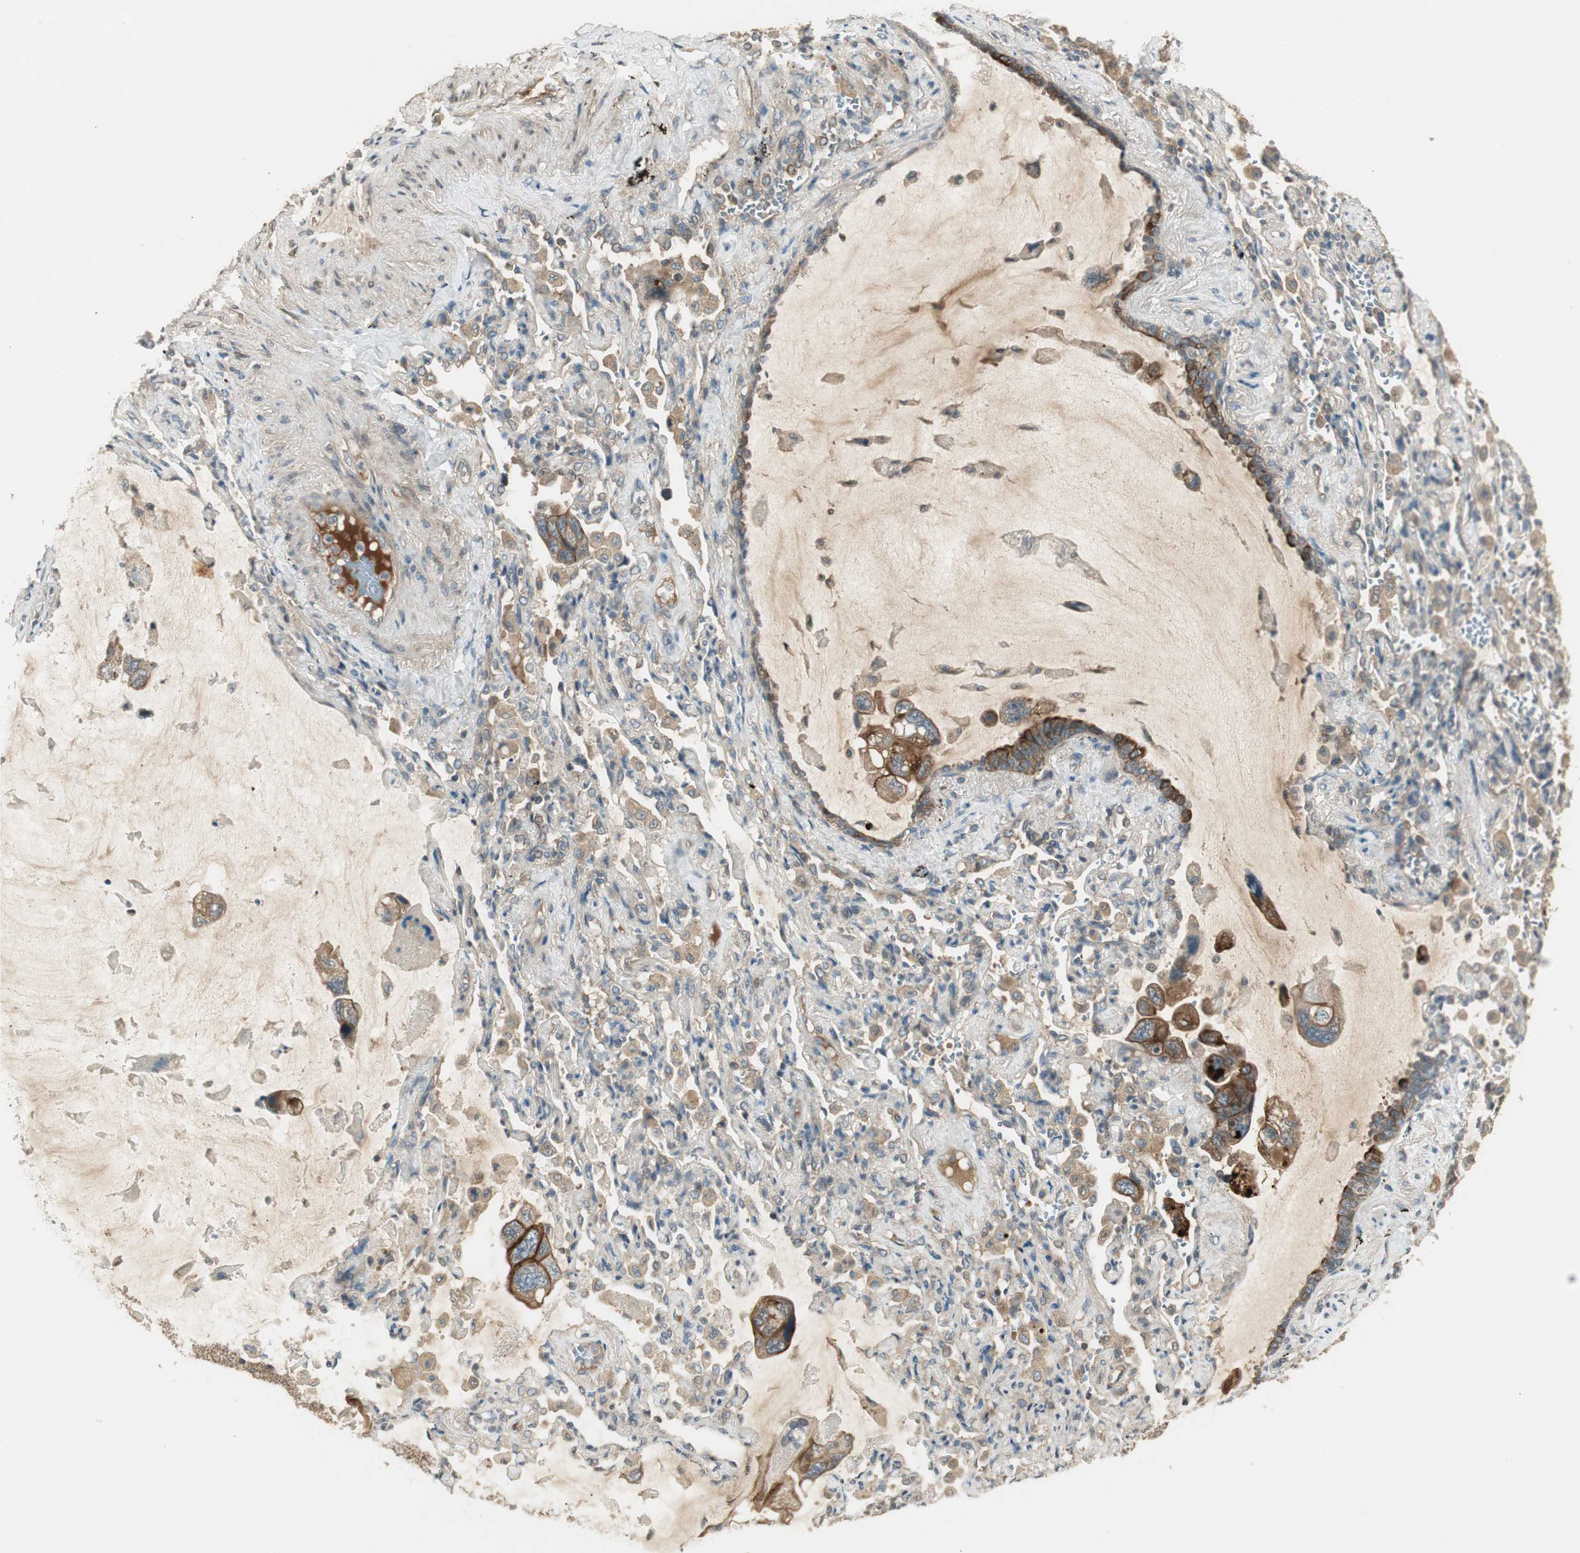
{"staining": {"intensity": "strong", "quantity": ">75%", "location": "cytoplasmic/membranous"}, "tissue": "lung cancer", "cell_type": "Tumor cells", "image_type": "cancer", "snomed": [{"axis": "morphology", "description": "Squamous cell carcinoma, NOS"}, {"axis": "topography", "description": "Lung"}], "caption": "A brown stain shows strong cytoplasmic/membranous expression of a protein in lung cancer (squamous cell carcinoma) tumor cells. (Brightfield microscopy of DAB IHC at high magnification).", "gene": "PFDN5", "patient": {"sex": "female", "age": 73}}